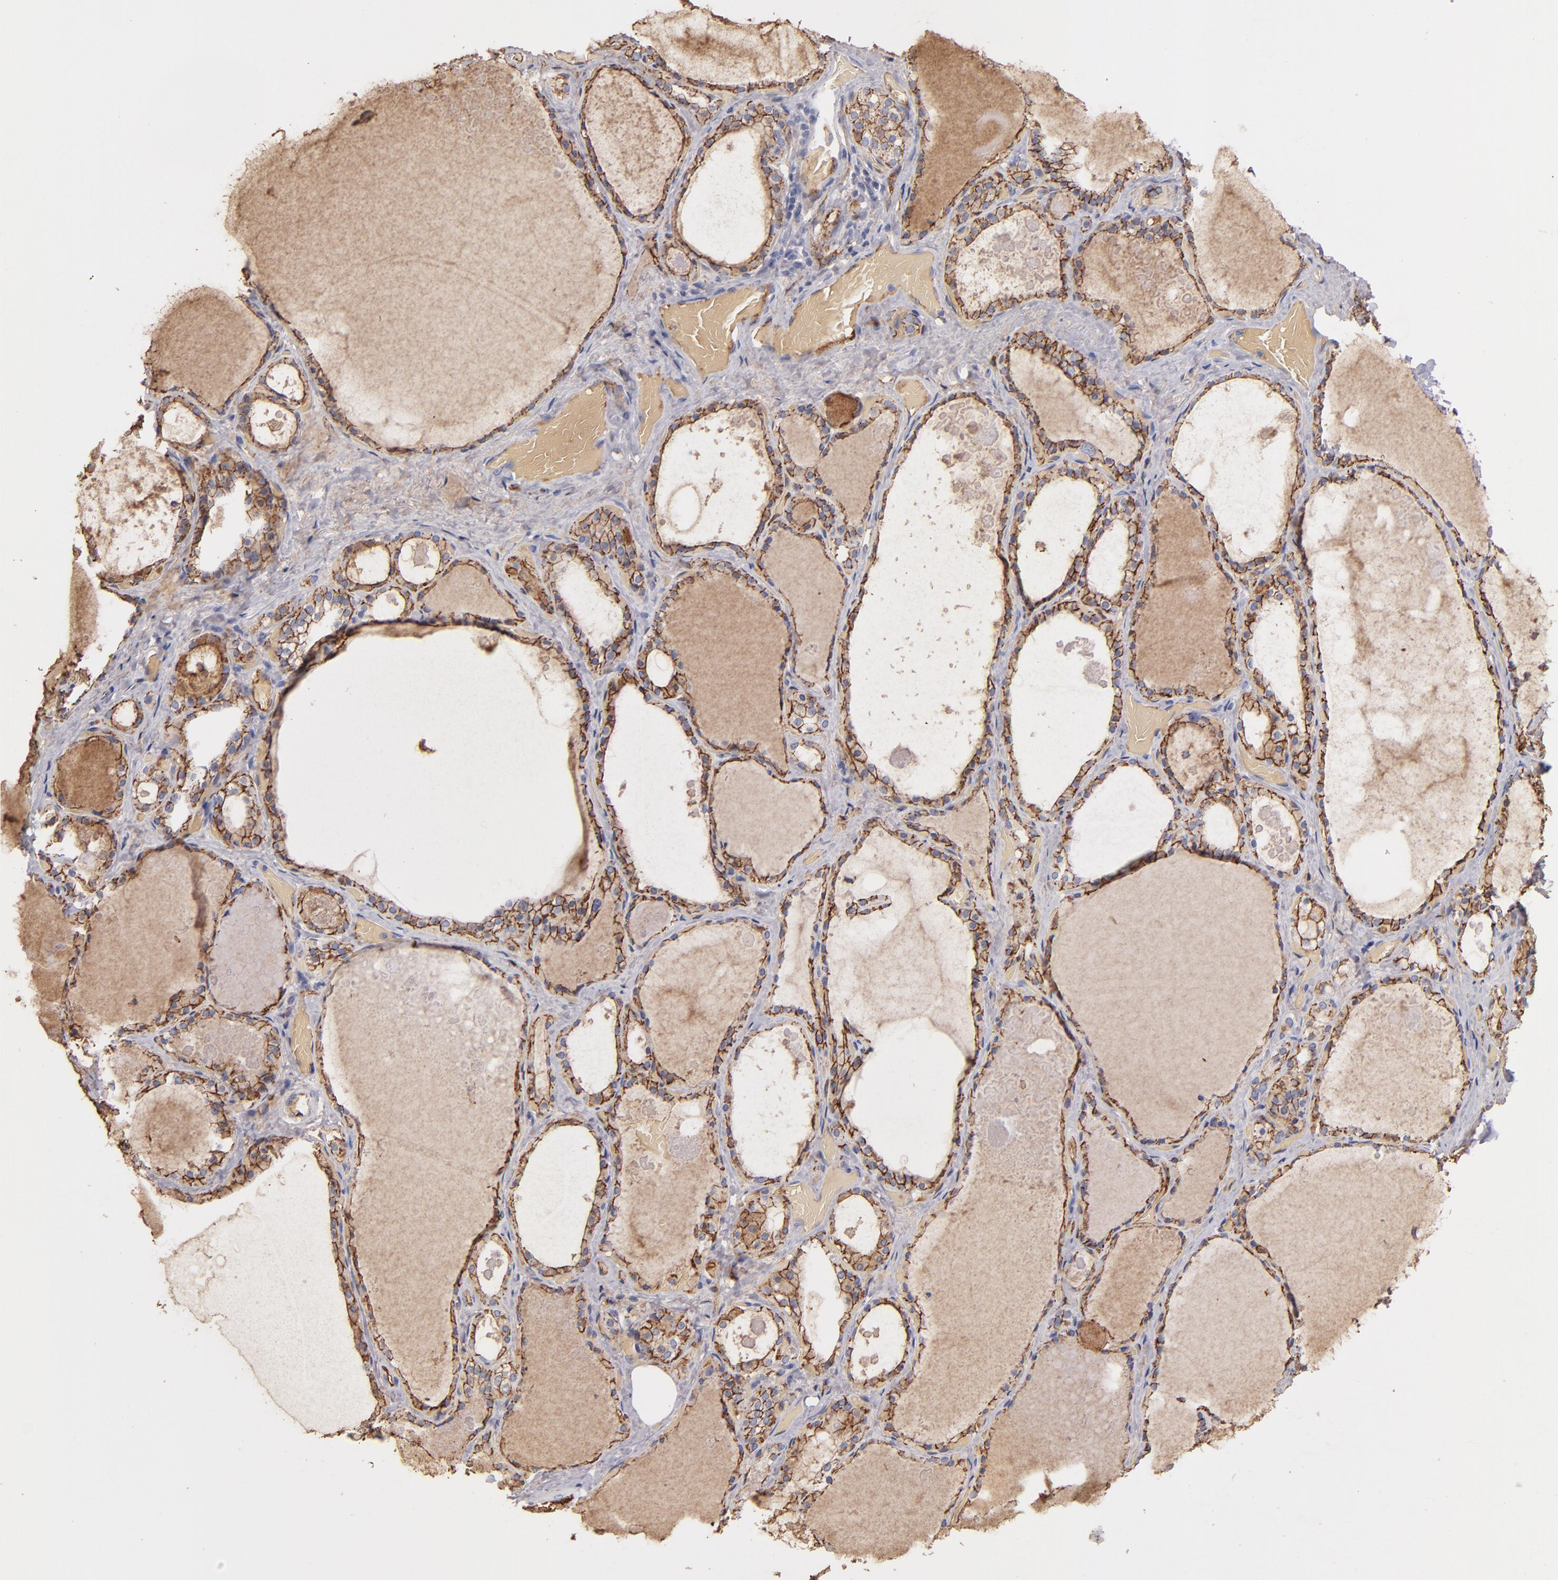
{"staining": {"intensity": "moderate", "quantity": ">75%", "location": "cytoplasmic/membranous"}, "tissue": "thyroid gland", "cell_type": "Glandular cells", "image_type": "normal", "snomed": [{"axis": "morphology", "description": "Normal tissue, NOS"}, {"axis": "topography", "description": "Thyroid gland"}], "caption": "A high-resolution micrograph shows IHC staining of unremarkable thyroid gland, which displays moderate cytoplasmic/membranous staining in about >75% of glandular cells. The staining was performed using DAB, with brown indicating positive protein expression. Nuclei are stained blue with hematoxylin.", "gene": "CLDN5", "patient": {"sex": "male", "age": 61}}